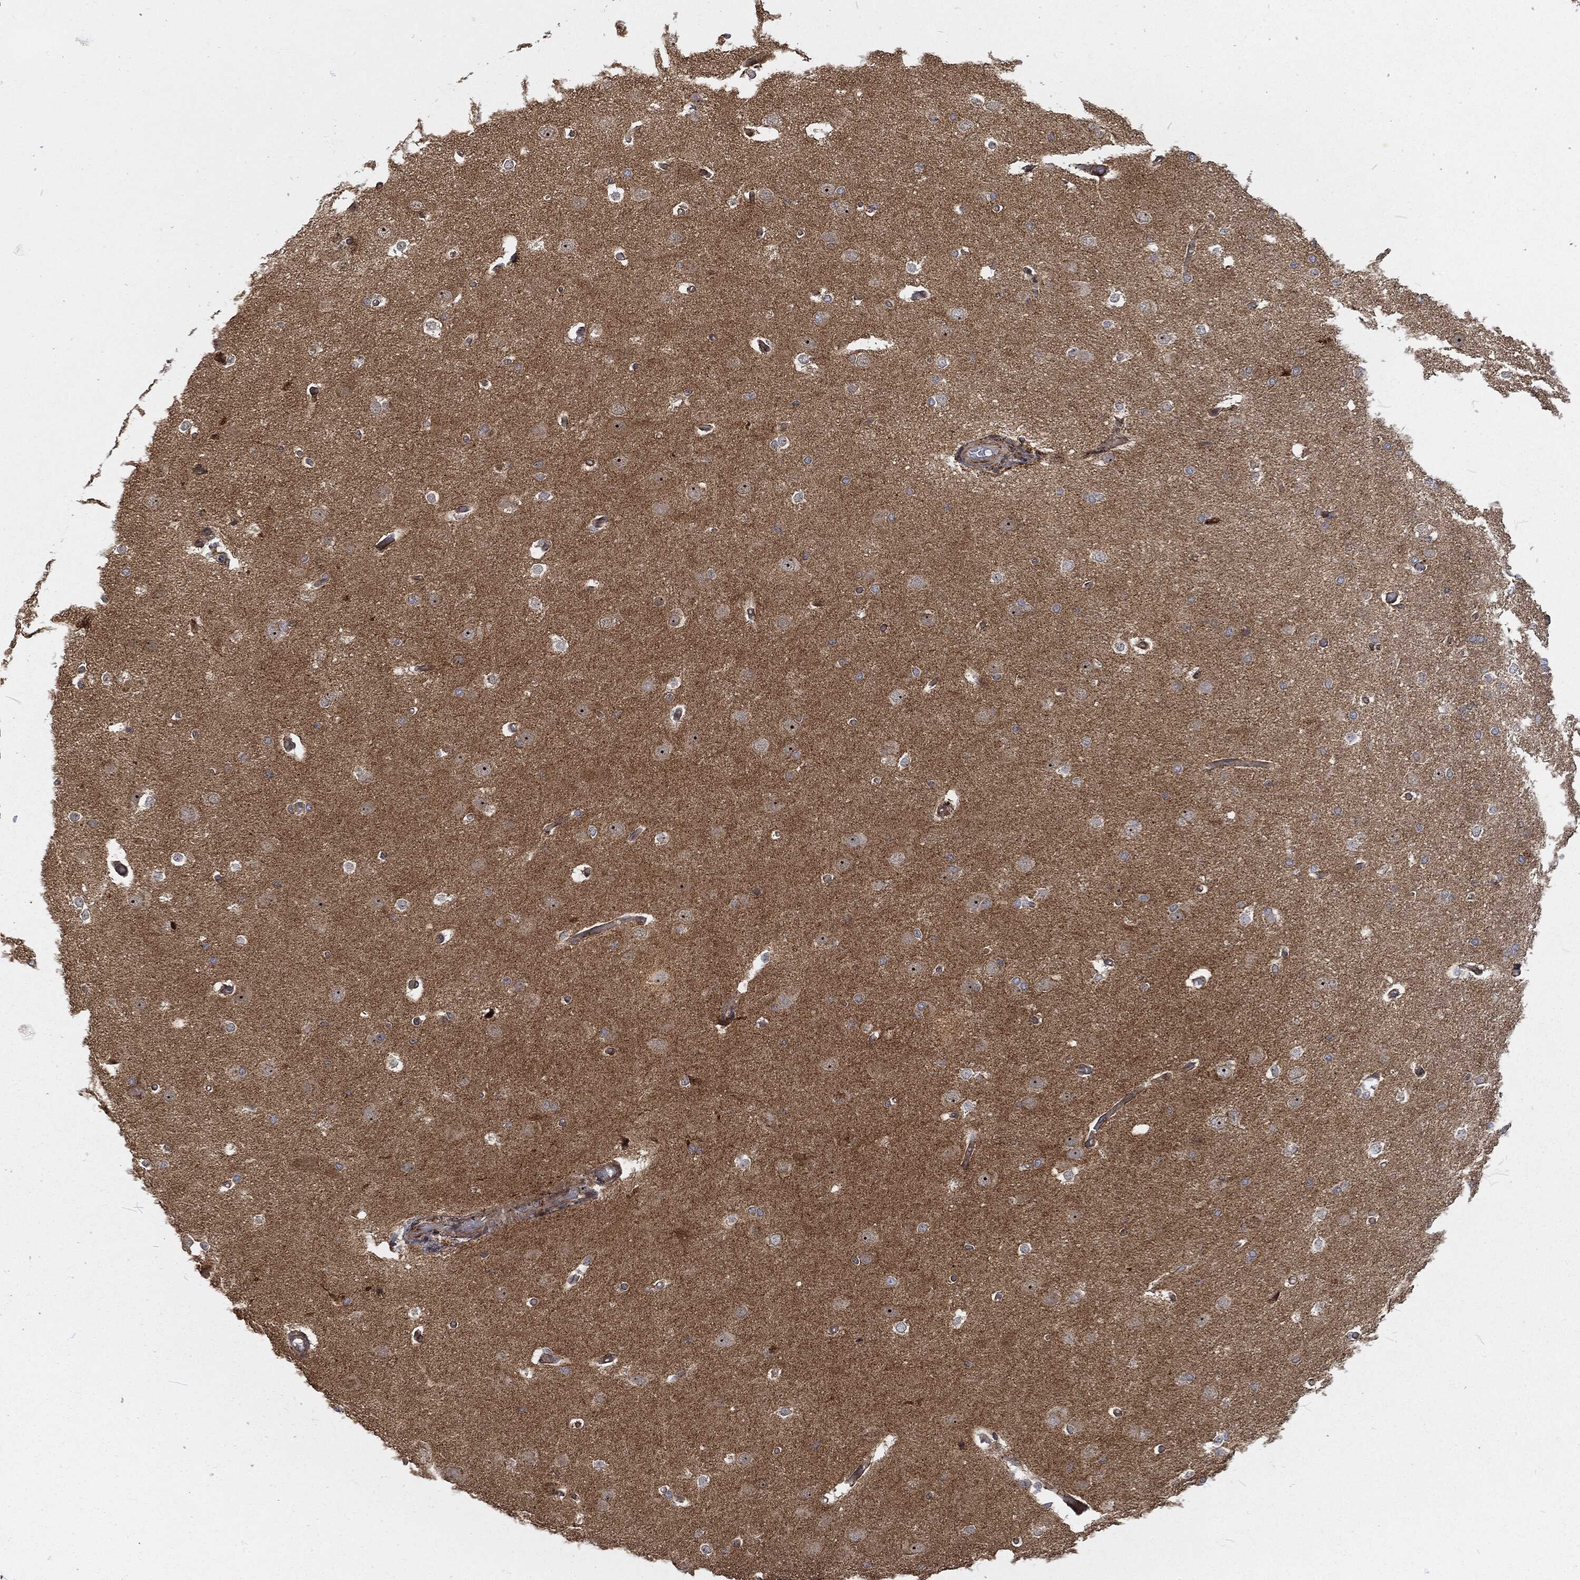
{"staining": {"intensity": "negative", "quantity": "none", "location": "none"}, "tissue": "cerebral cortex", "cell_type": "Endothelial cells", "image_type": "normal", "snomed": [{"axis": "morphology", "description": "Normal tissue, NOS"}, {"axis": "morphology", "description": "Inflammation, NOS"}, {"axis": "topography", "description": "Cerebral cortex"}], "caption": "High power microscopy histopathology image of an IHC micrograph of unremarkable cerebral cortex, revealing no significant positivity in endothelial cells.", "gene": "RFTN1", "patient": {"sex": "male", "age": 6}}